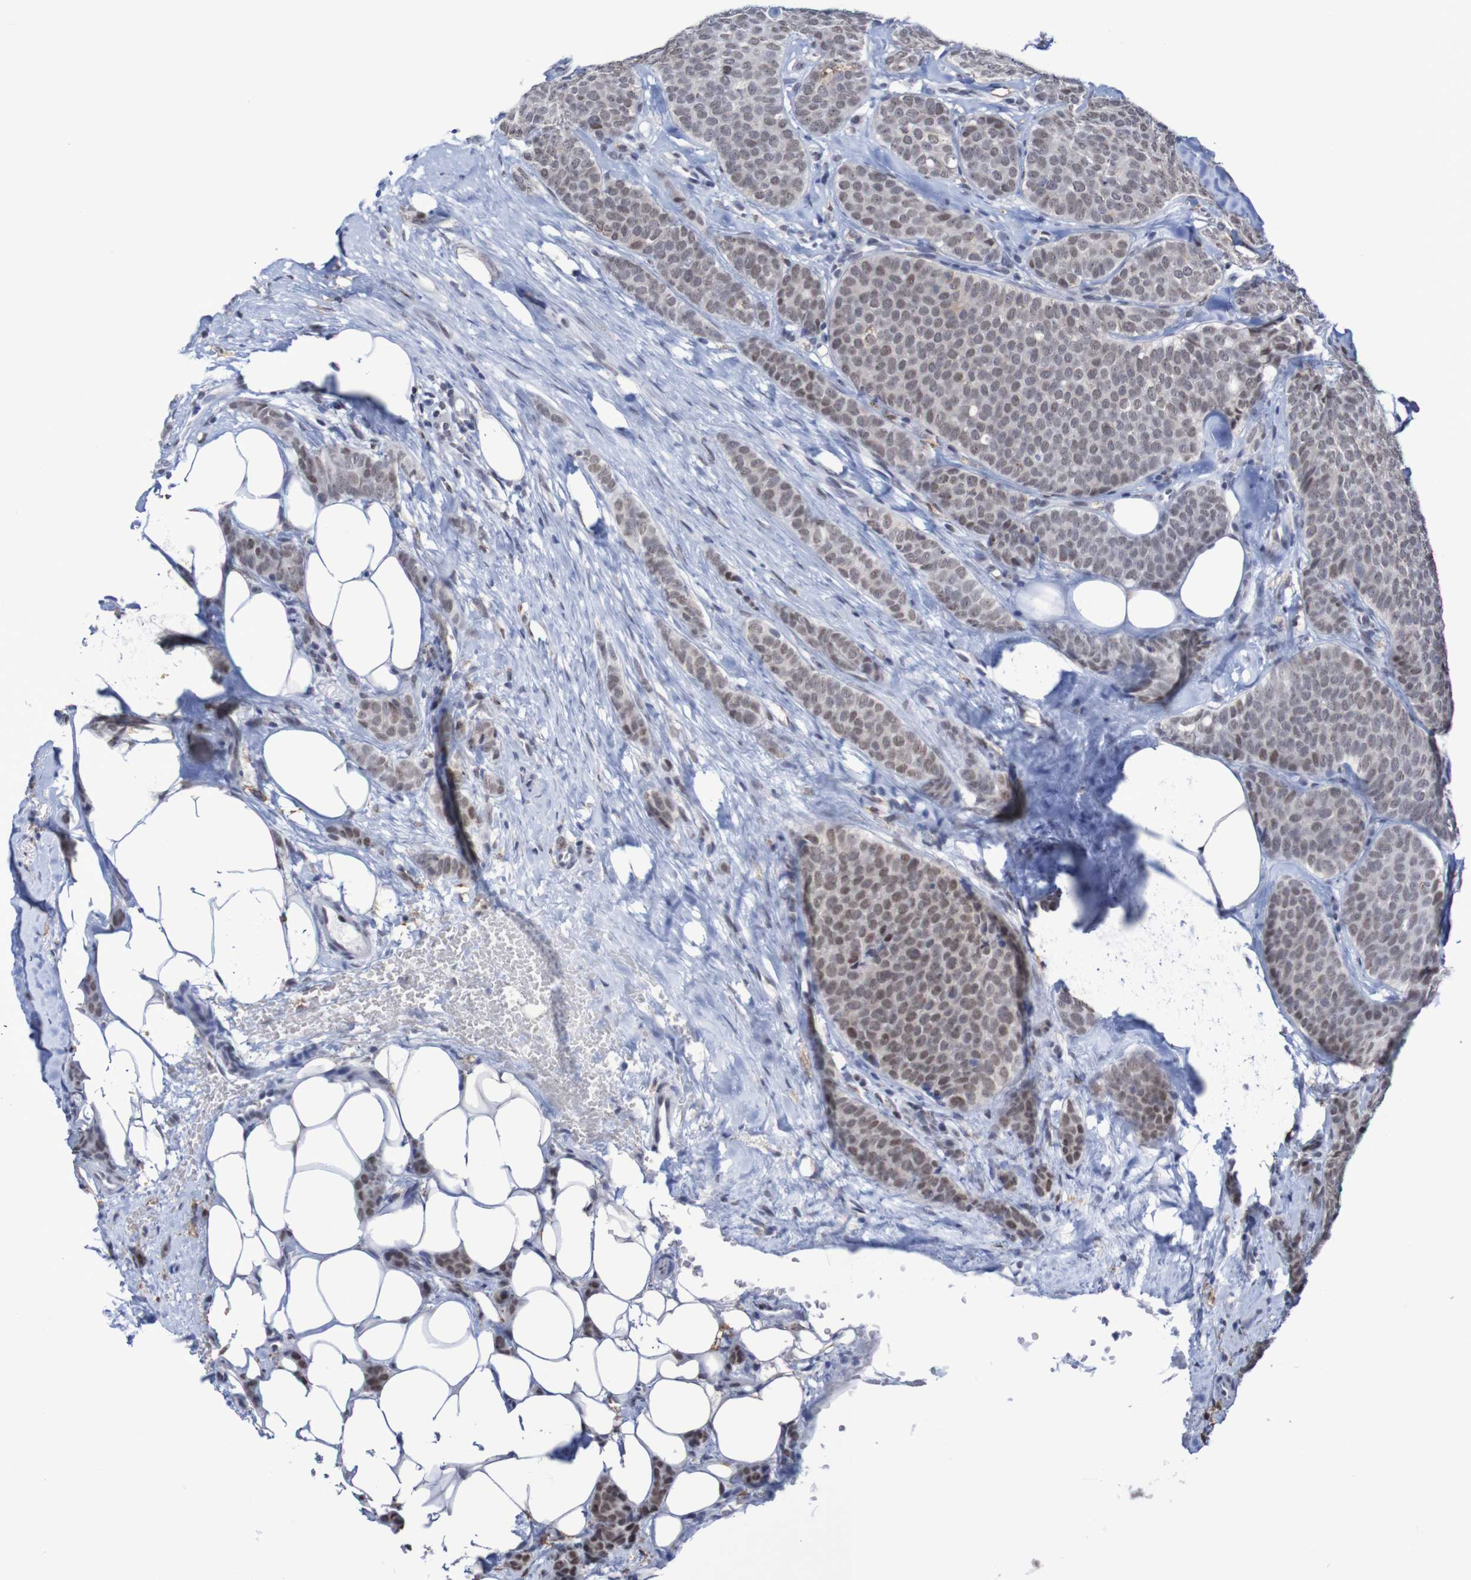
{"staining": {"intensity": "weak", "quantity": ">75%", "location": "nuclear"}, "tissue": "breast cancer", "cell_type": "Tumor cells", "image_type": "cancer", "snomed": [{"axis": "morphology", "description": "Lobular carcinoma"}, {"axis": "topography", "description": "Skin"}, {"axis": "topography", "description": "Breast"}], "caption": "This is a photomicrograph of immunohistochemistry staining of breast cancer, which shows weak positivity in the nuclear of tumor cells.", "gene": "MRTFB", "patient": {"sex": "female", "age": 46}}